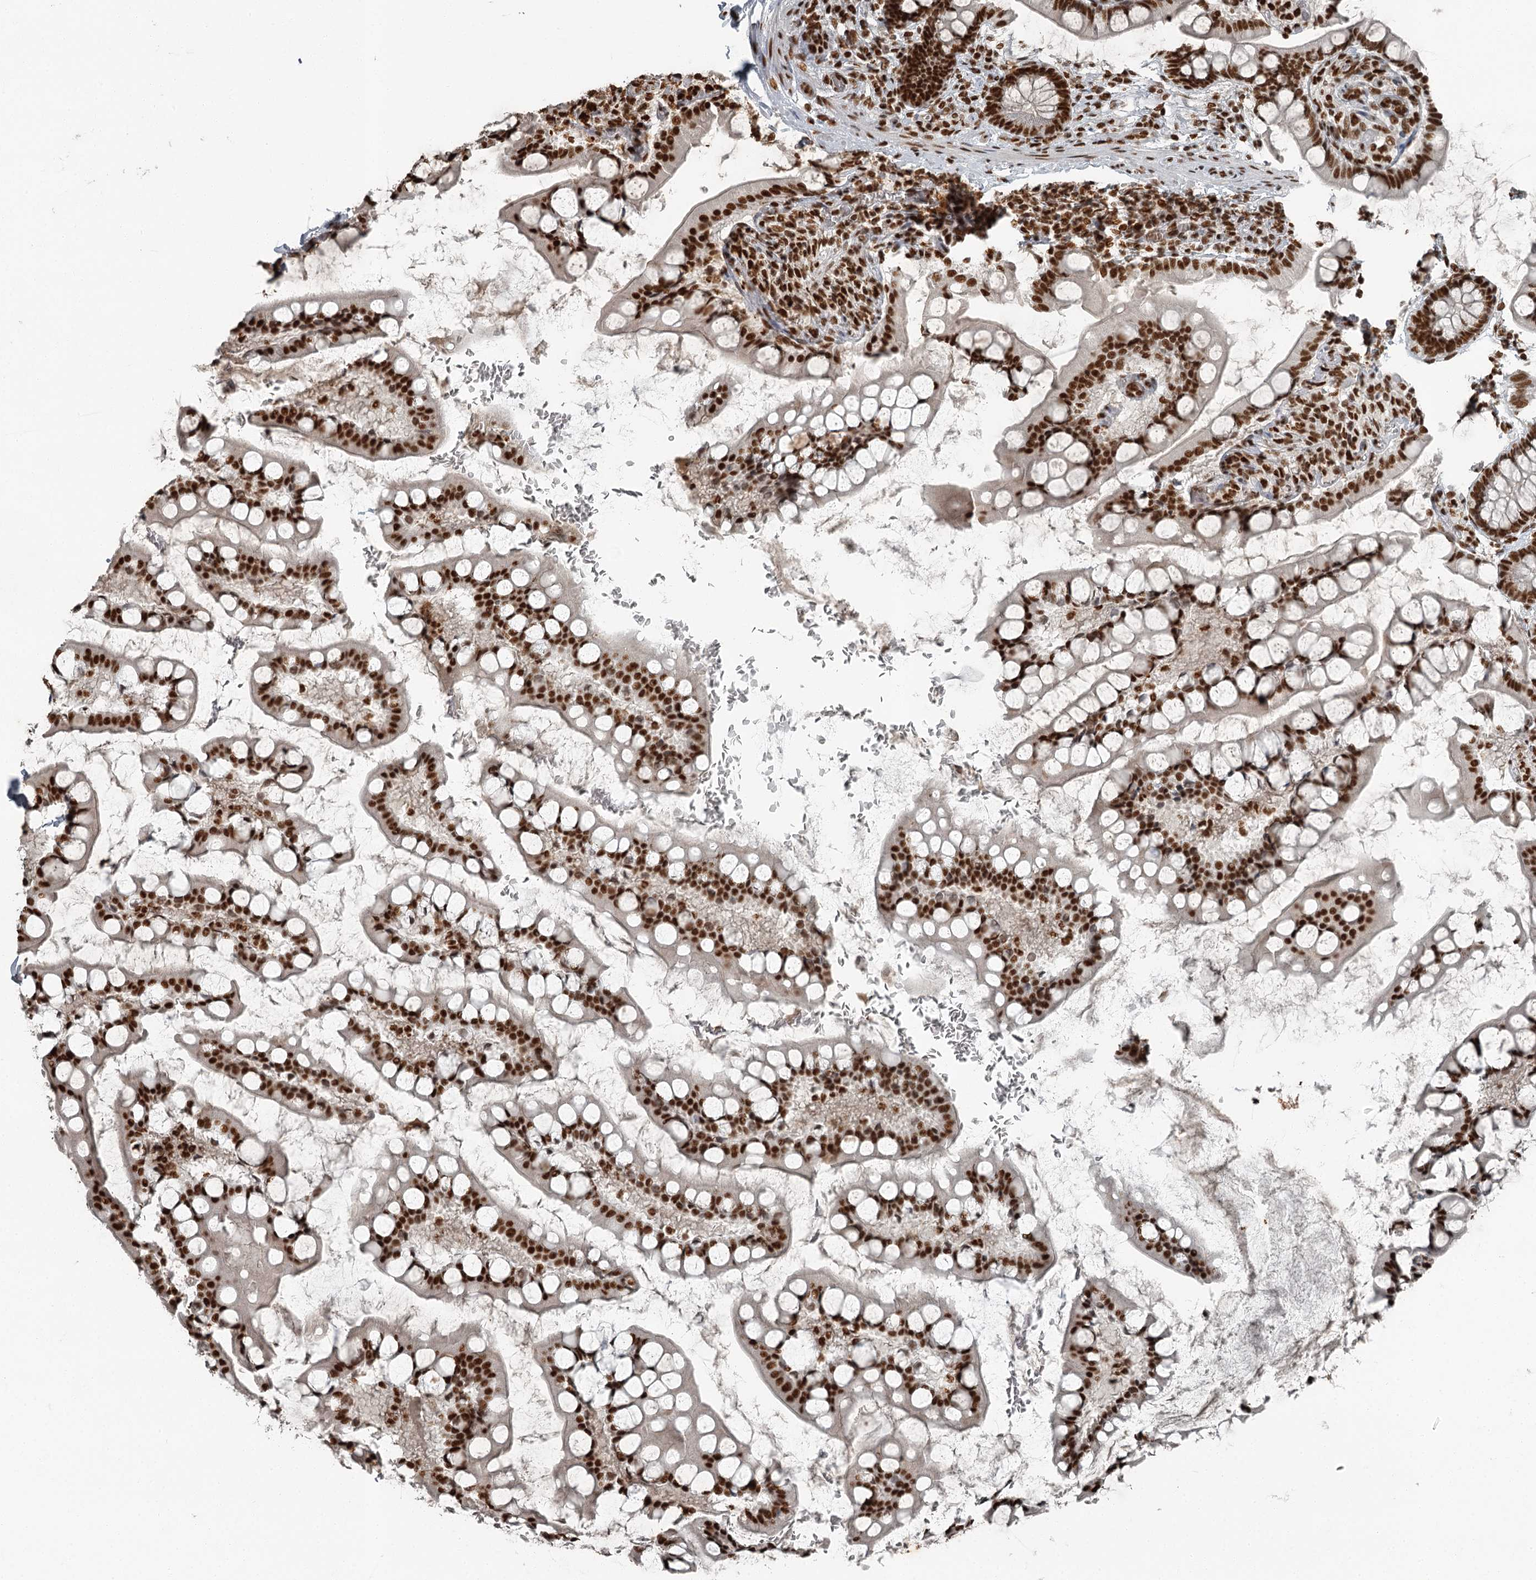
{"staining": {"intensity": "strong", "quantity": ">75%", "location": "nuclear"}, "tissue": "small intestine", "cell_type": "Glandular cells", "image_type": "normal", "snomed": [{"axis": "morphology", "description": "Normal tissue, NOS"}, {"axis": "topography", "description": "Small intestine"}], "caption": "Immunohistochemistry (IHC) image of normal human small intestine stained for a protein (brown), which exhibits high levels of strong nuclear staining in about >75% of glandular cells.", "gene": "RBBP7", "patient": {"sex": "male", "age": 52}}